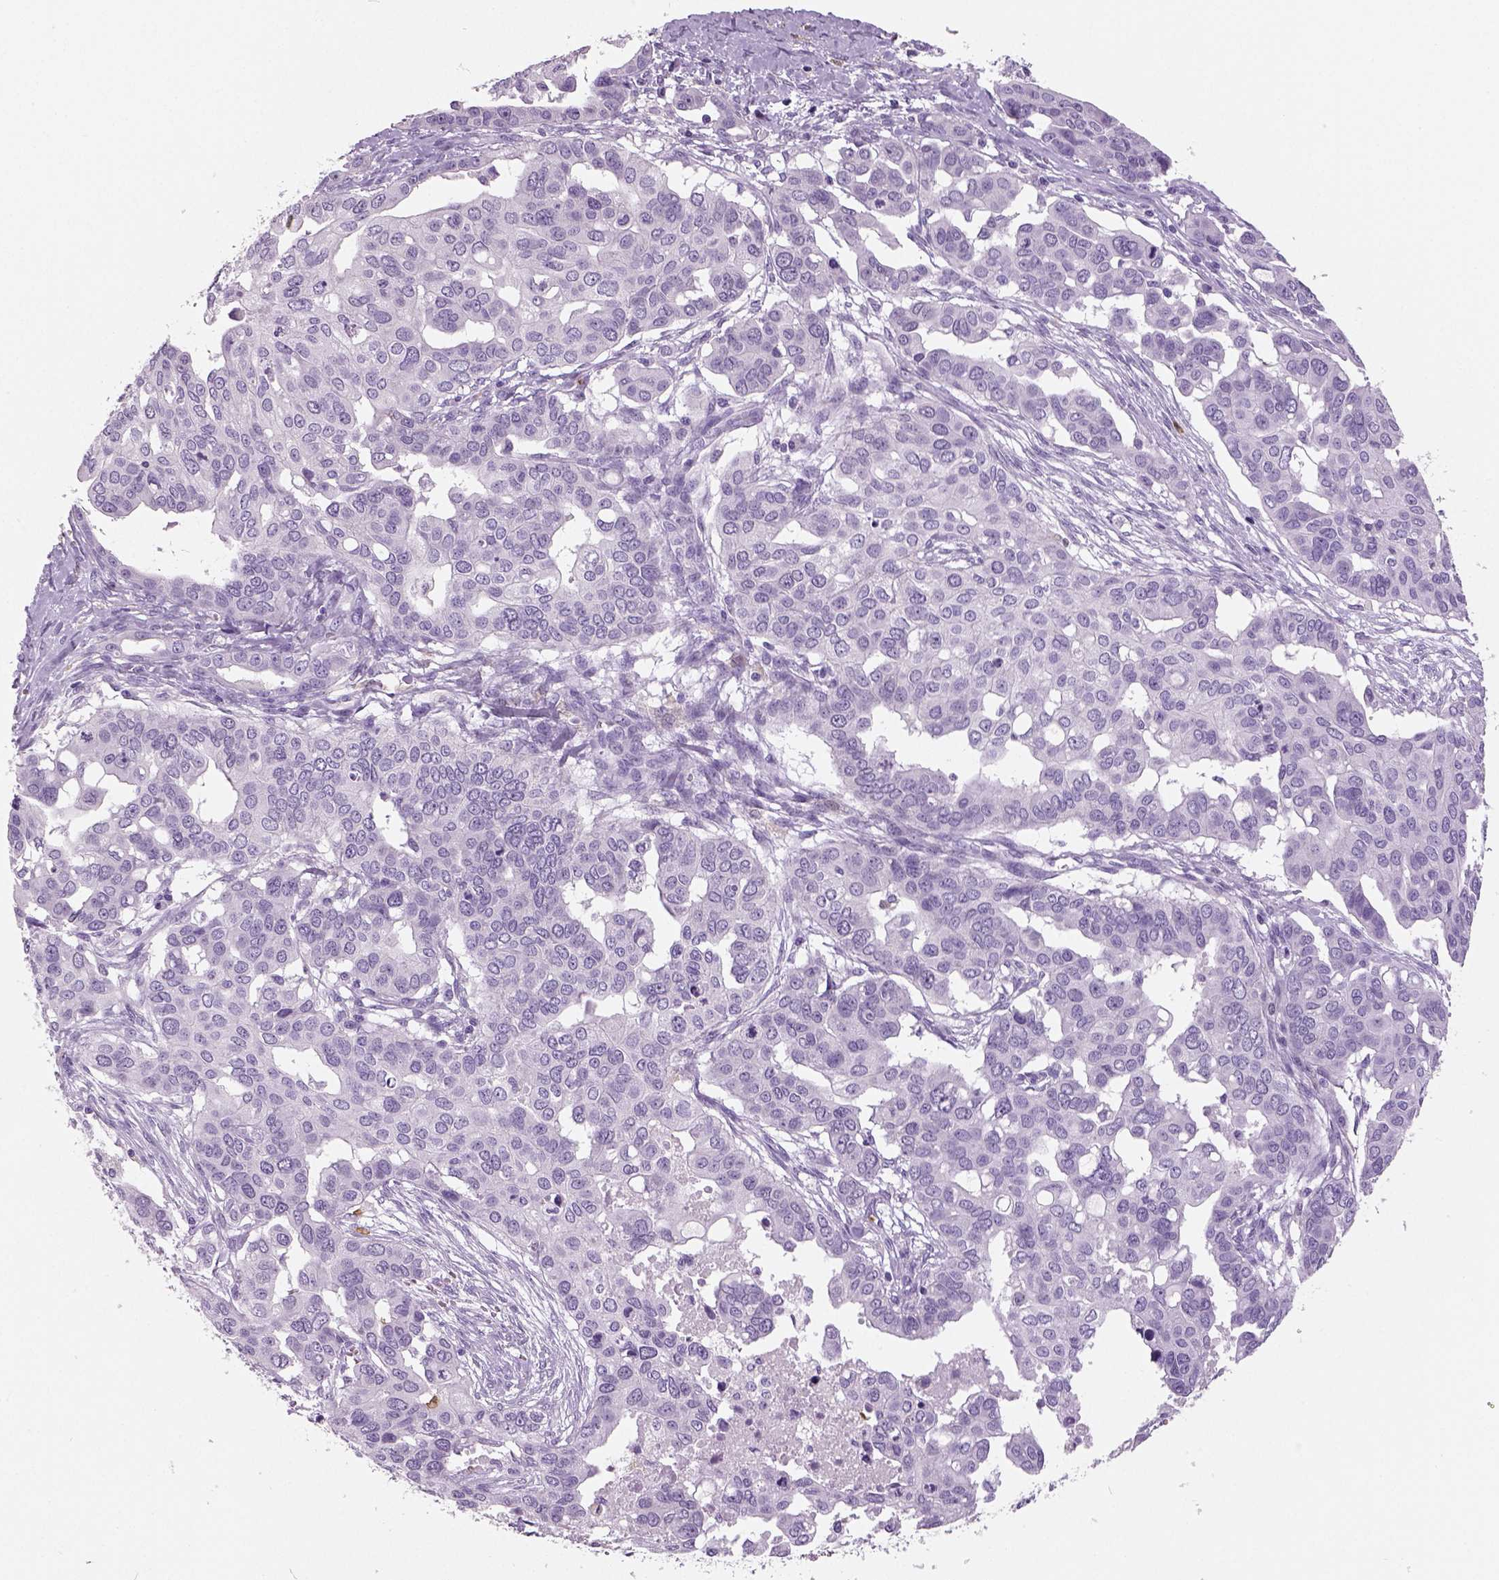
{"staining": {"intensity": "negative", "quantity": "none", "location": "none"}, "tissue": "ovarian cancer", "cell_type": "Tumor cells", "image_type": "cancer", "snomed": [{"axis": "morphology", "description": "Carcinoma, endometroid"}, {"axis": "topography", "description": "Ovary"}], "caption": "Human ovarian cancer stained for a protein using immunohistochemistry exhibits no staining in tumor cells.", "gene": "NECAB2", "patient": {"sex": "female", "age": 78}}